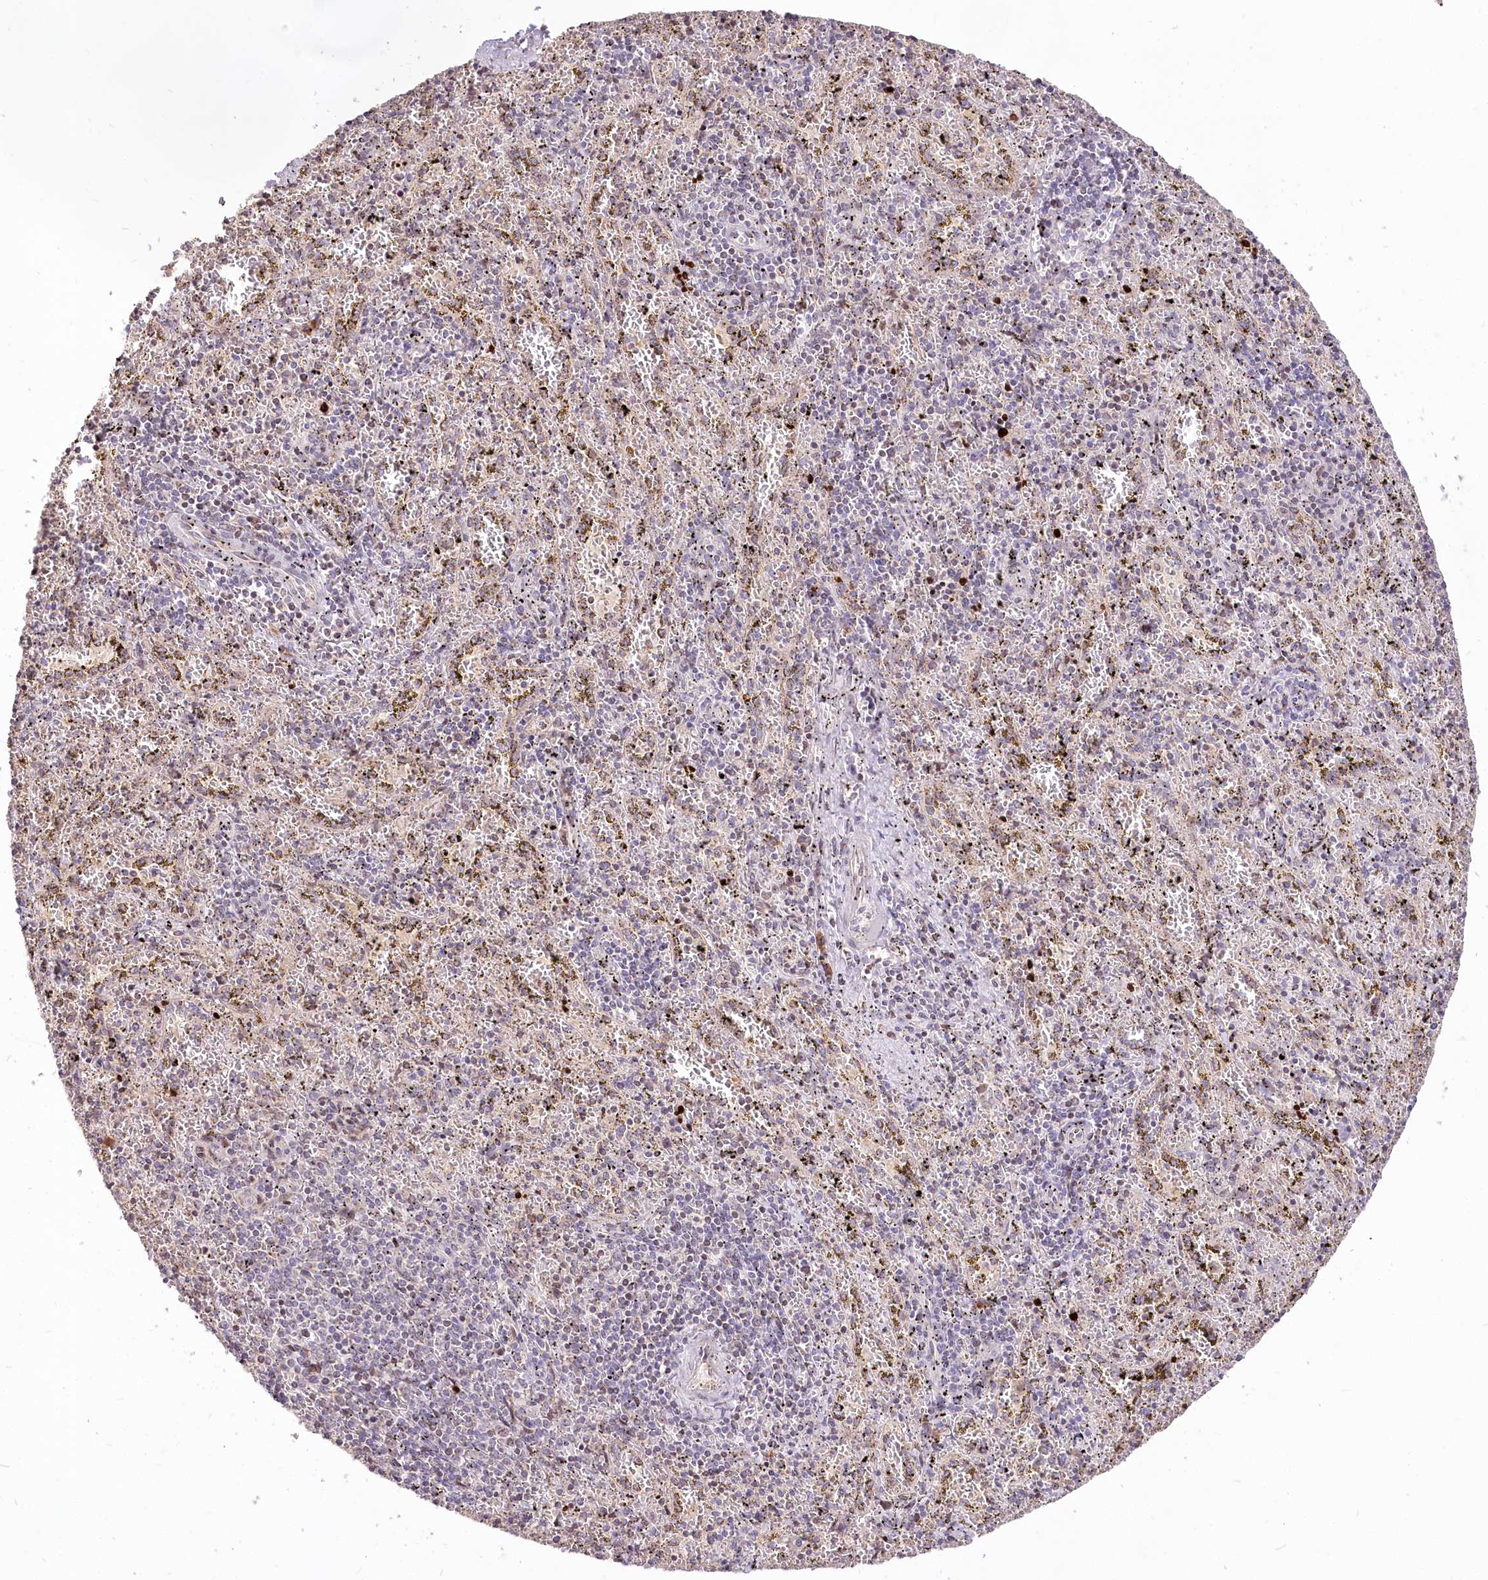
{"staining": {"intensity": "weak", "quantity": "<25%", "location": "cytoplasmic/membranous"}, "tissue": "spleen", "cell_type": "Cells in red pulp", "image_type": "normal", "snomed": [{"axis": "morphology", "description": "Normal tissue, NOS"}, {"axis": "topography", "description": "Spleen"}], "caption": "Spleen stained for a protein using immunohistochemistry exhibits no expression cells in red pulp.", "gene": "STT3B", "patient": {"sex": "male", "age": 11}}